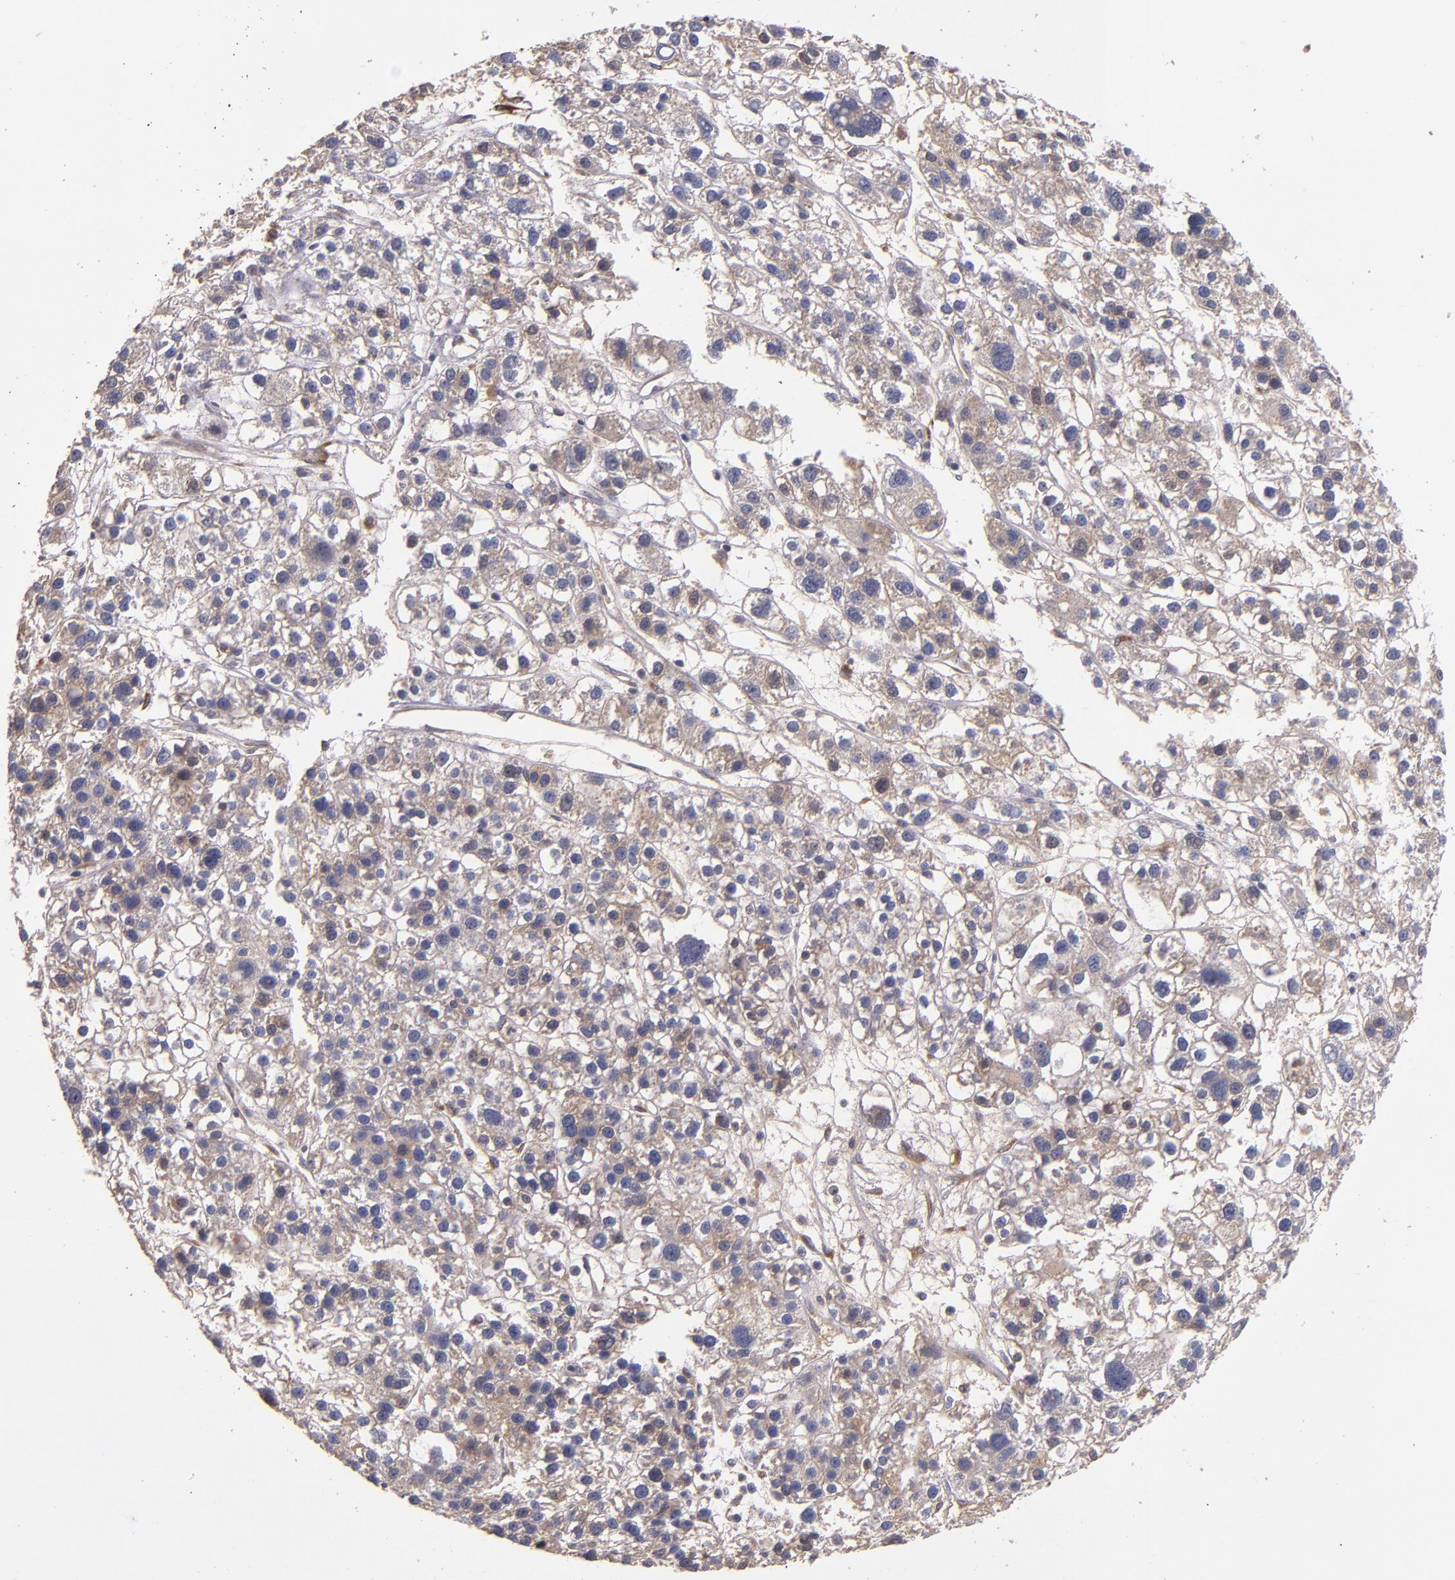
{"staining": {"intensity": "weak", "quantity": ">75%", "location": "cytoplasmic/membranous"}, "tissue": "liver cancer", "cell_type": "Tumor cells", "image_type": "cancer", "snomed": [{"axis": "morphology", "description": "Carcinoma, Hepatocellular, NOS"}, {"axis": "topography", "description": "Liver"}], "caption": "Brown immunohistochemical staining in hepatocellular carcinoma (liver) shows weak cytoplasmic/membranous expression in approximately >75% of tumor cells. The staining is performed using DAB brown chromogen to label protein expression. The nuclei are counter-stained blue using hematoxylin.", "gene": "PRAF2", "patient": {"sex": "female", "age": 85}}